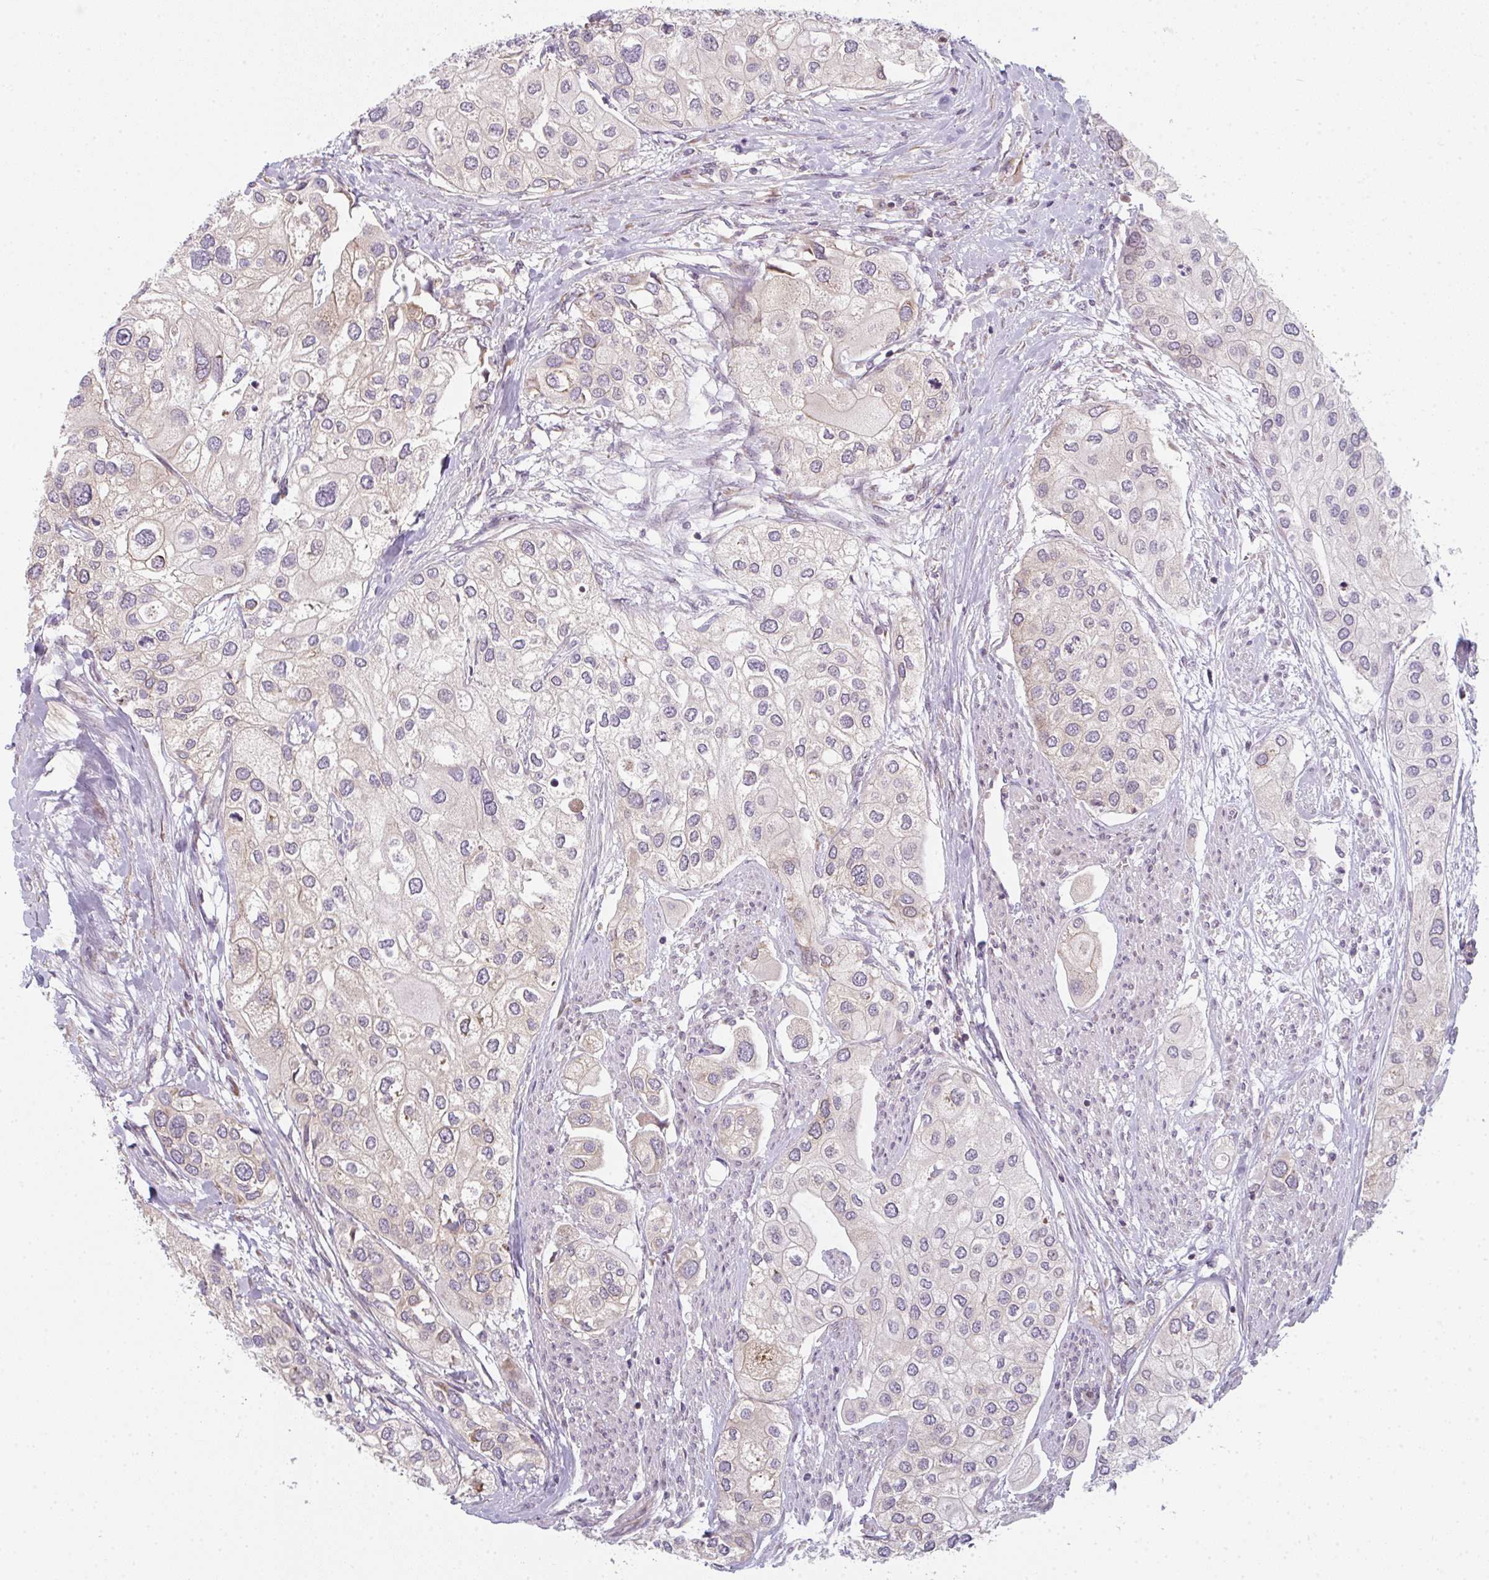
{"staining": {"intensity": "negative", "quantity": "none", "location": "none"}, "tissue": "urothelial cancer", "cell_type": "Tumor cells", "image_type": "cancer", "snomed": [{"axis": "morphology", "description": "Urothelial carcinoma, High grade"}, {"axis": "topography", "description": "Urinary bladder"}], "caption": "IHC histopathology image of neoplastic tissue: human high-grade urothelial carcinoma stained with DAB demonstrates no significant protein staining in tumor cells.", "gene": "TMEM237", "patient": {"sex": "male", "age": 64}}